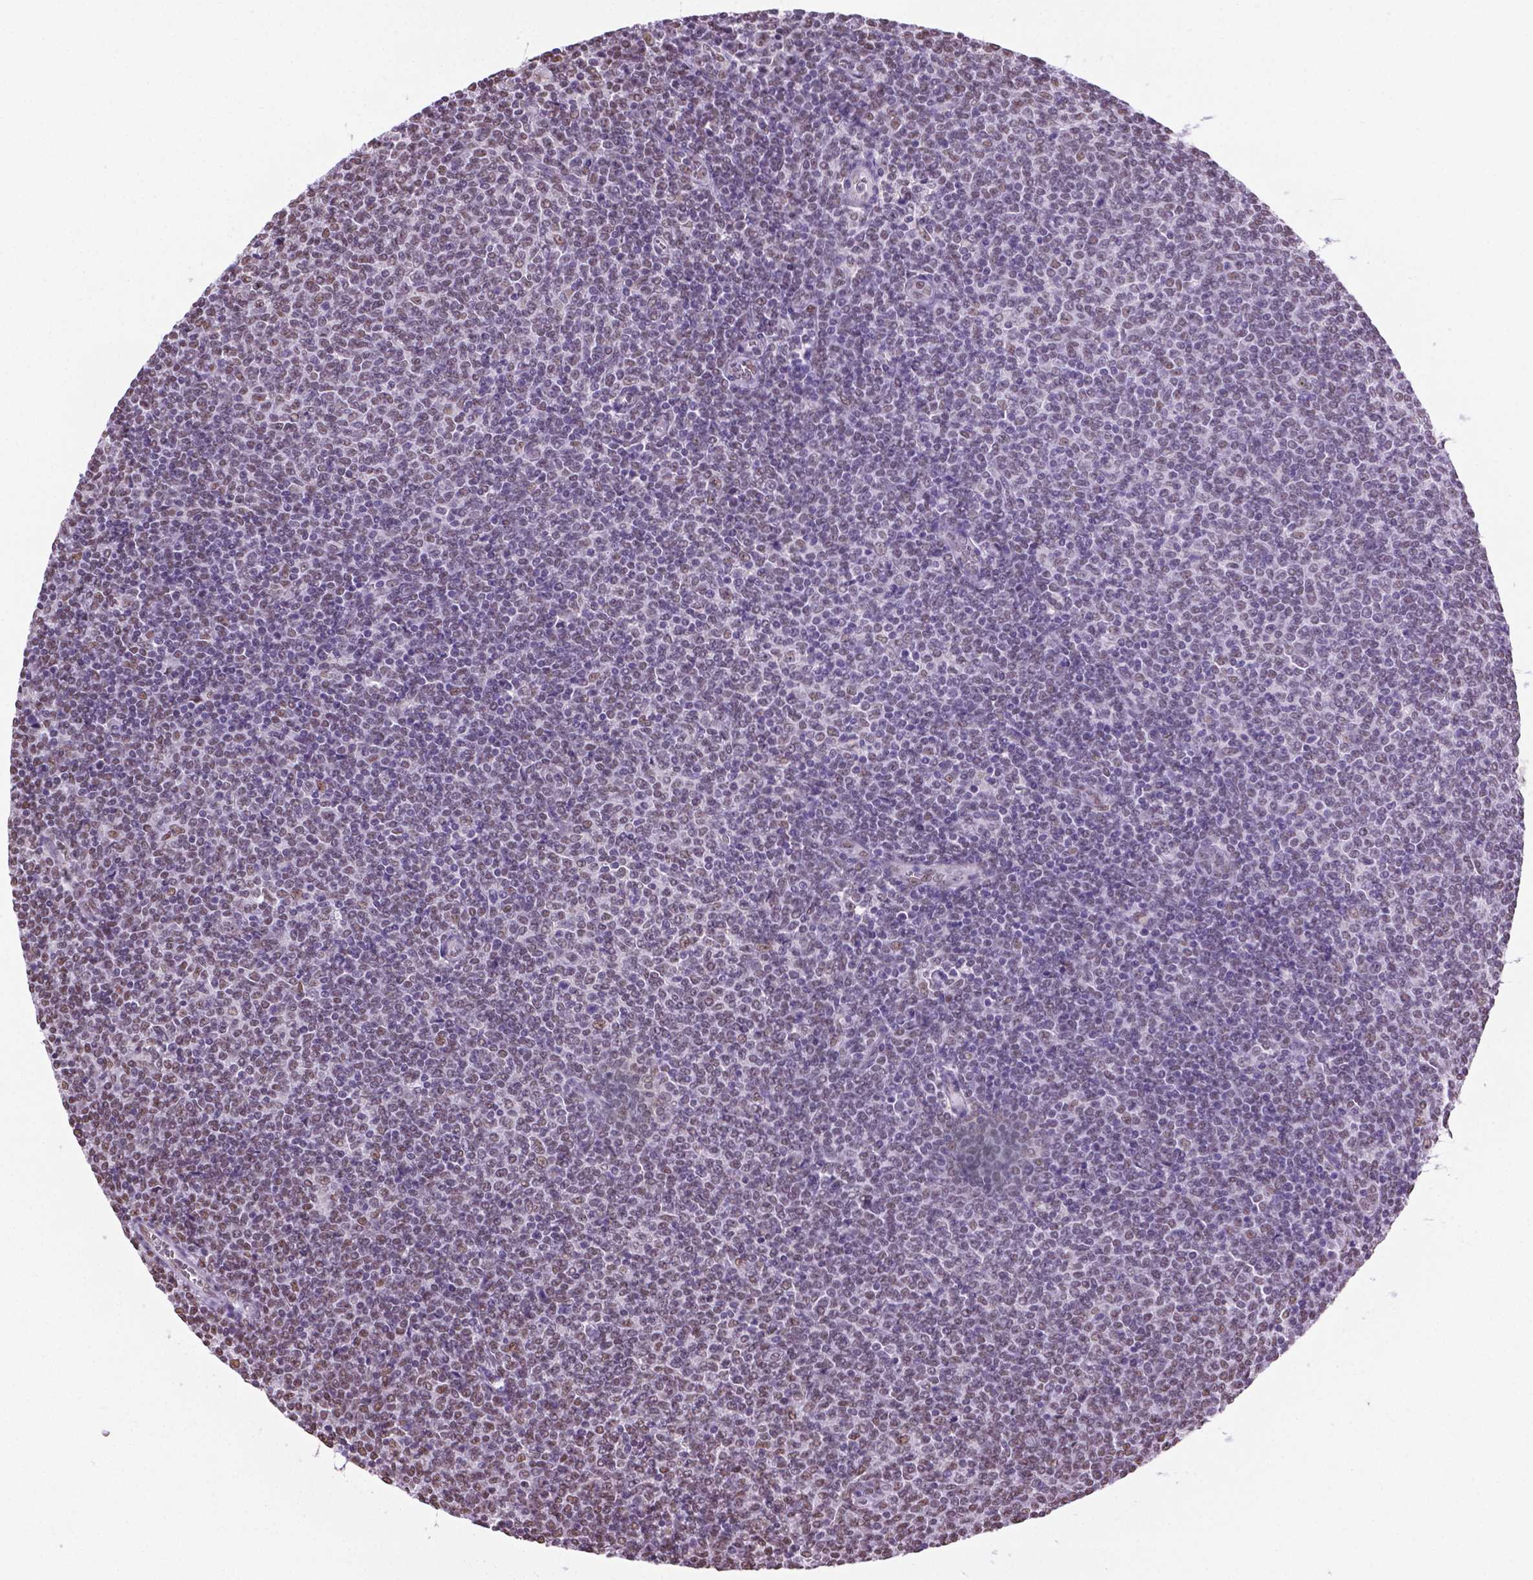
{"staining": {"intensity": "weak", "quantity": "<25%", "location": "nuclear"}, "tissue": "lymphoma", "cell_type": "Tumor cells", "image_type": "cancer", "snomed": [{"axis": "morphology", "description": "Malignant lymphoma, non-Hodgkin's type, Low grade"}, {"axis": "topography", "description": "Lymph node"}], "caption": "Immunohistochemistry image of neoplastic tissue: human malignant lymphoma, non-Hodgkin's type (low-grade) stained with DAB exhibits no significant protein positivity in tumor cells.", "gene": "ABI2", "patient": {"sex": "male", "age": 52}}